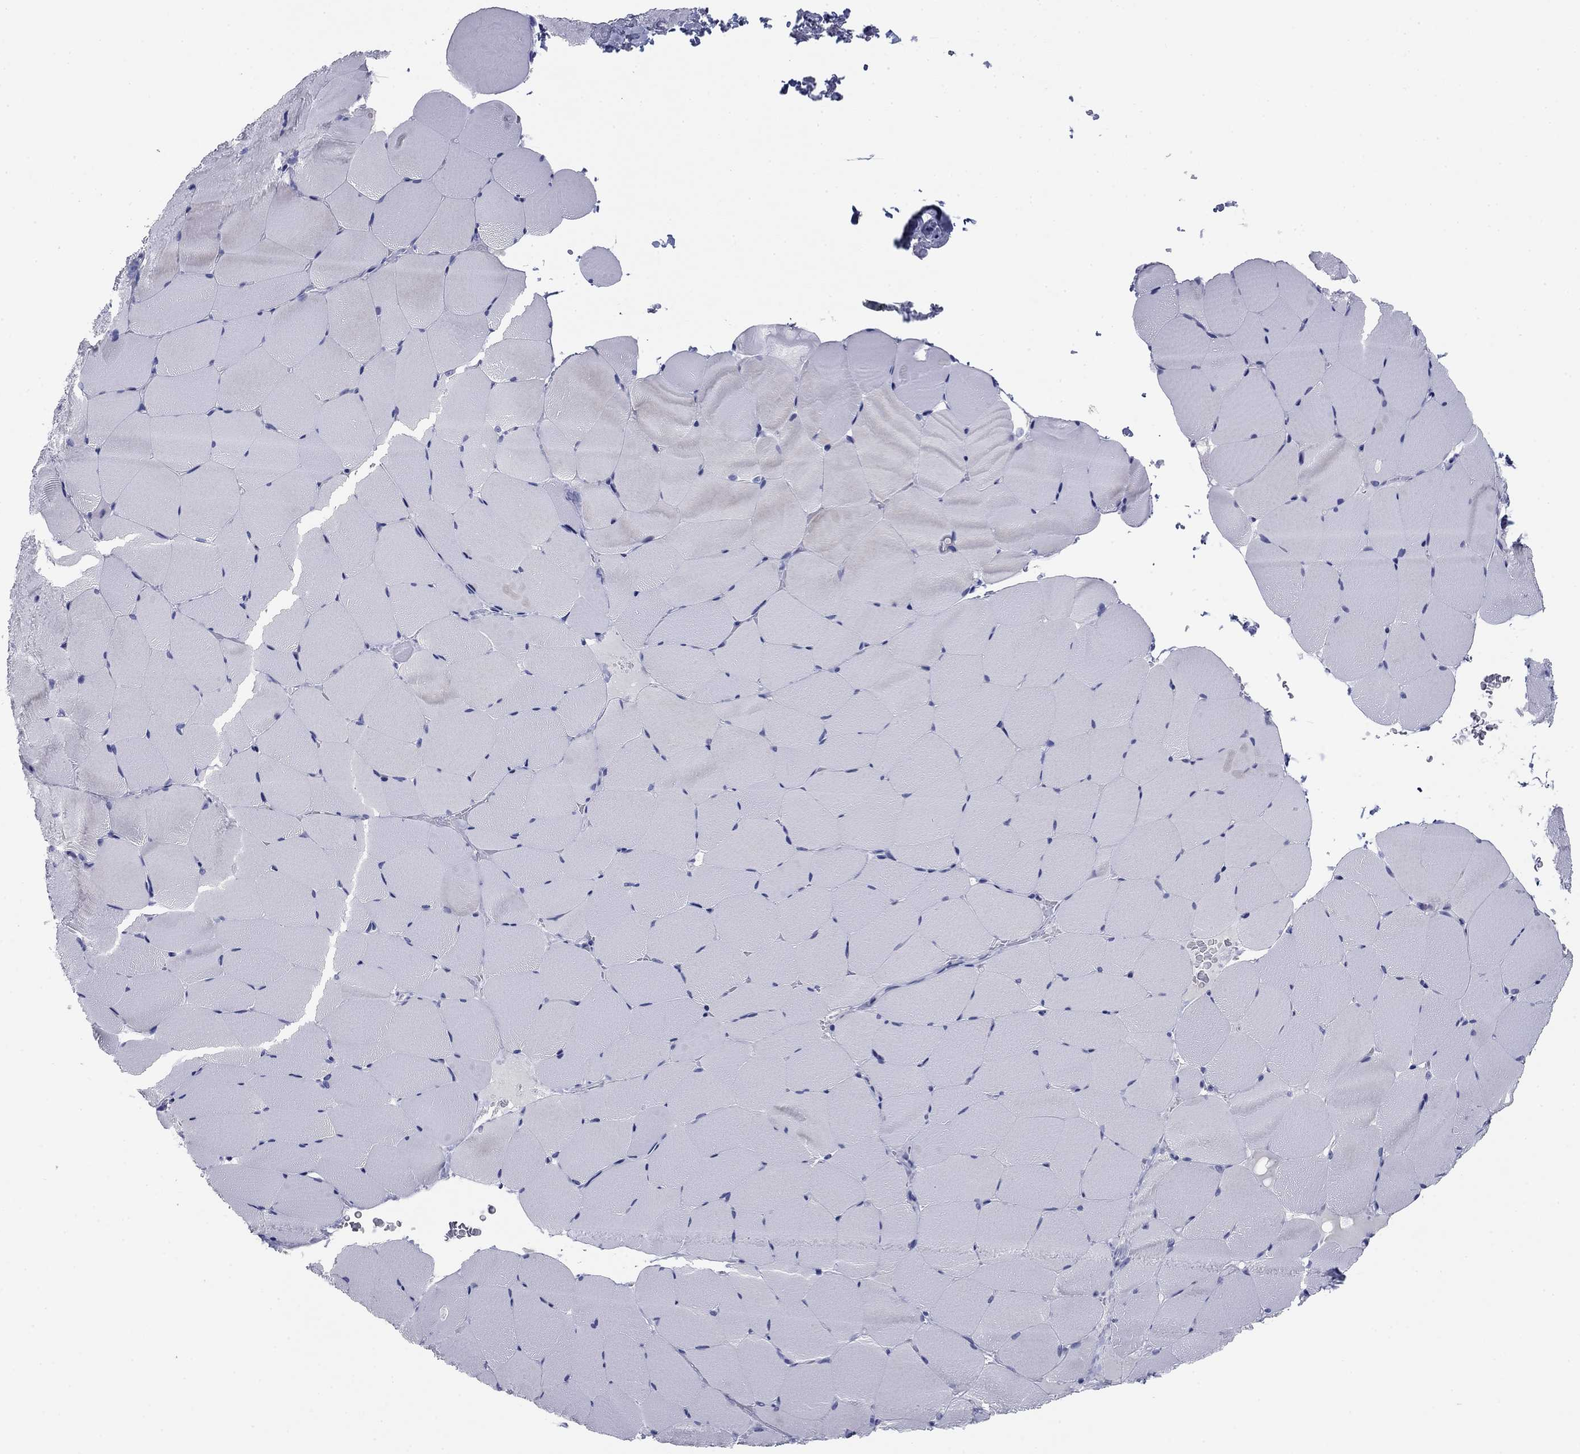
{"staining": {"intensity": "negative", "quantity": "none", "location": "none"}, "tissue": "skeletal muscle", "cell_type": "Myocytes", "image_type": "normal", "snomed": [{"axis": "morphology", "description": "Normal tissue, NOS"}, {"axis": "topography", "description": "Skeletal muscle"}], "caption": "Normal skeletal muscle was stained to show a protein in brown. There is no significant expression in myocytes. (IHC, brightfield microscopy, high magnification).", "gene": "KCNH1", "patient": {"sex": "female", "age": 37}}